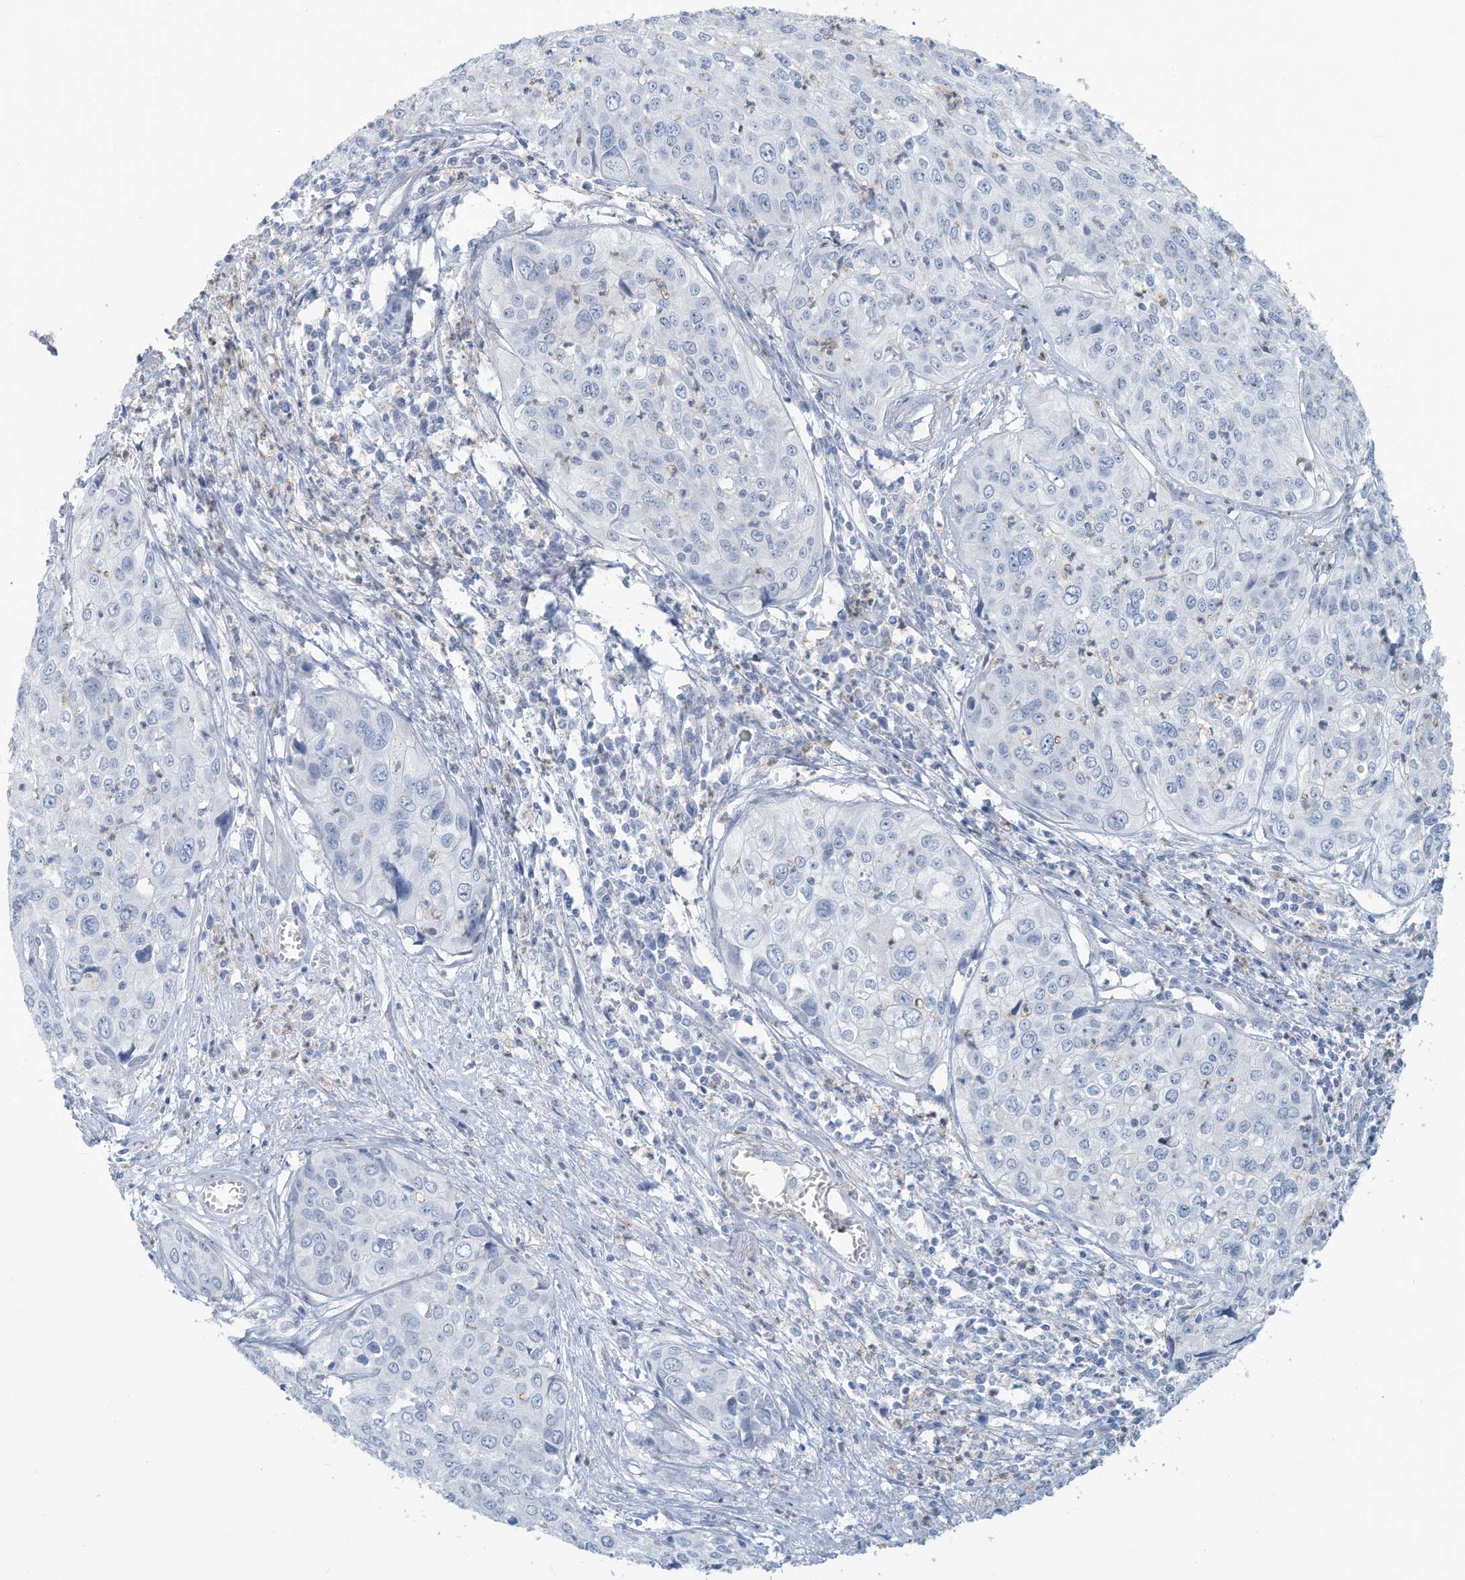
{"staining": {"intensity": "negative", "quantity": "none", "location": "none"}, "tissue": "cervical cancer", "cell_type": "Tumor cells", "image_type": "cancer", "snomed": [{"axis": "morphology", "description": "Squamous cell carcinoma, NOS"}, {"axis": "topography", "description": "Cervix"}], "caption": "An immunohistochemistry (IHC) histopathology image of cervical squamous cell carcinoma is shown. There is no staining in tumor cells of cervical squamous cell carcinoma.", "gene": "ERI2", "patient": {"sex": "female", "age": 31}}